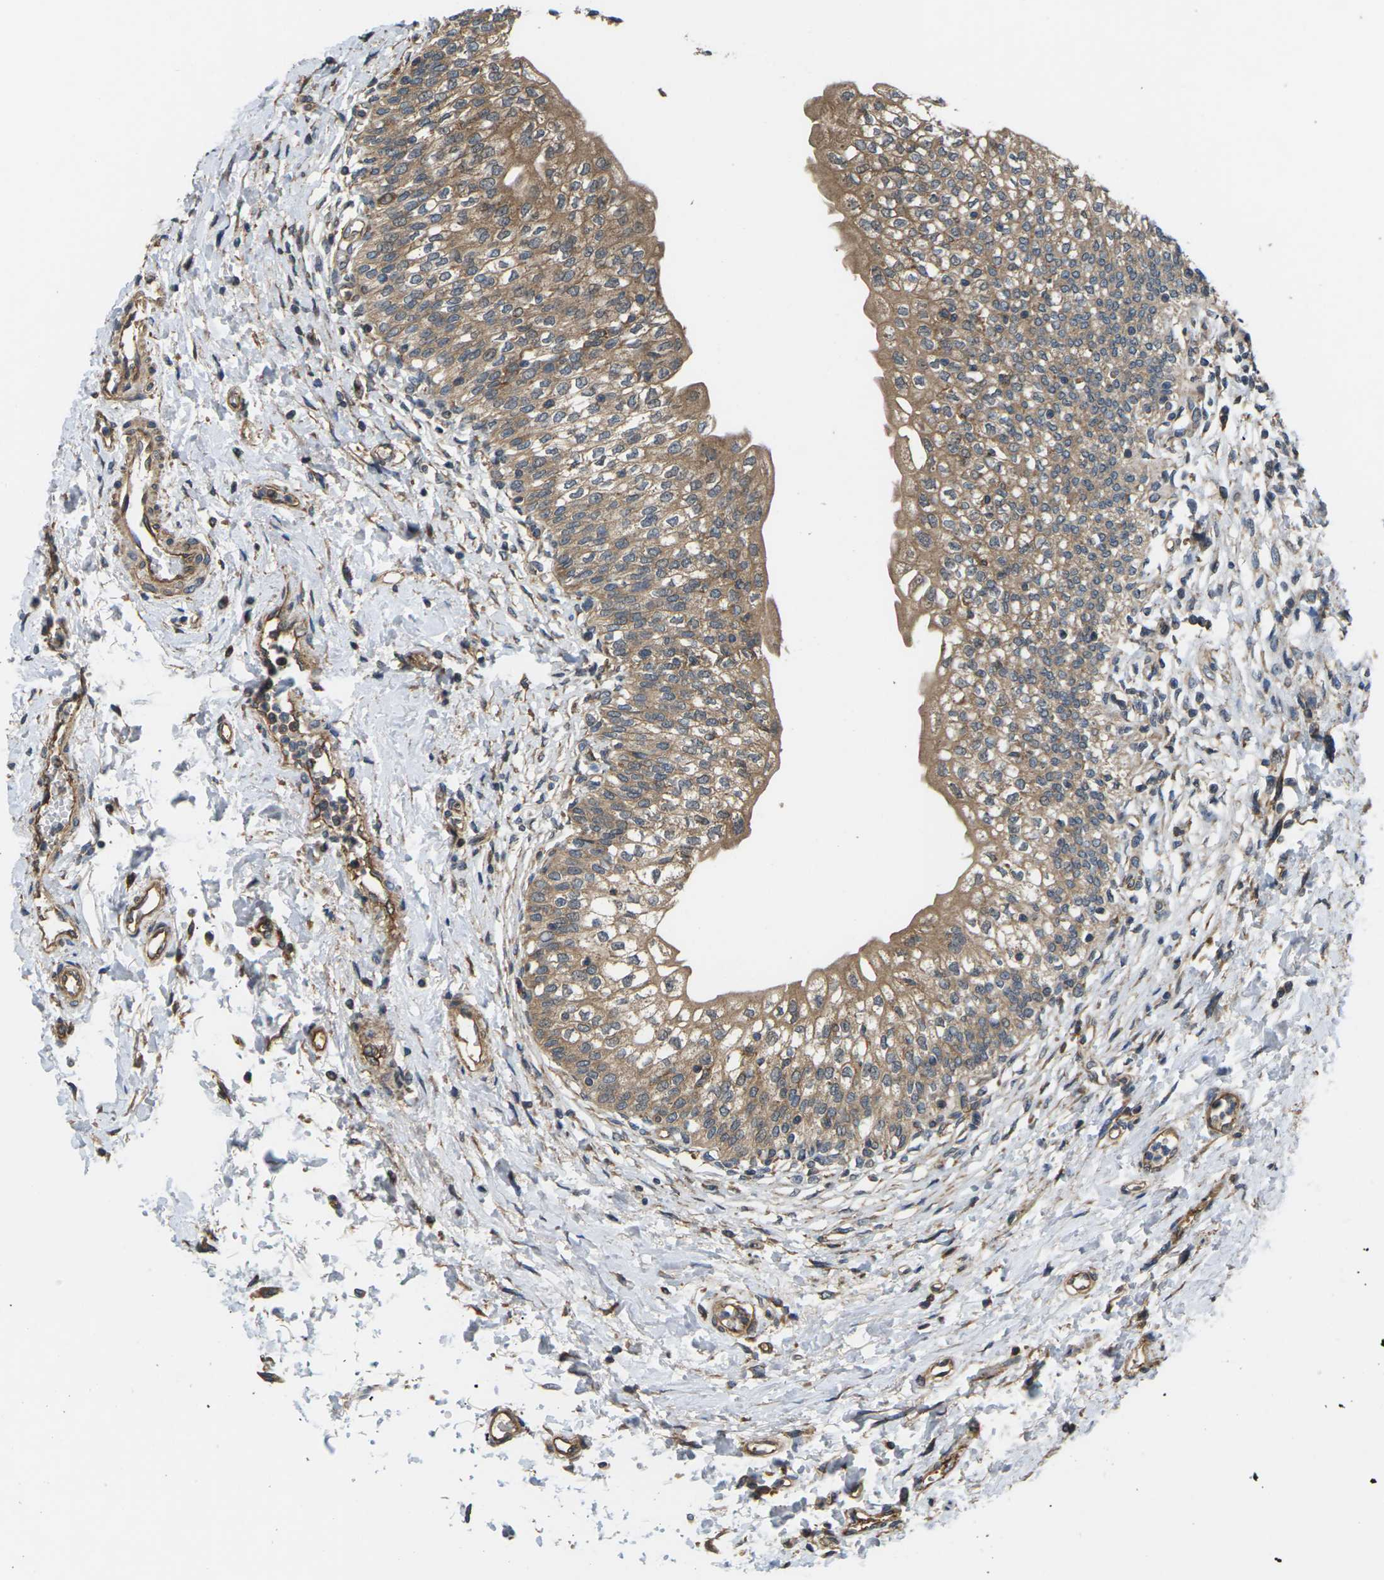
{"staining": {"intensity": "moderate", "quantity": ">75%", "location": "cytoplasmic/membranous"}, "tissue": "urinary bladder", "cell_type": "Urothelial cells", "image_type": "normal", "snomed": [{"axis": "morphology", "description": "Normal tissue, NOS"}, {"axis": "topography", "description": "Urinary bladder"}], "caption": "Immunohistochemical staining of benign human urinary bladder exhibits >75% levels of moderate cytoplasmic/membranous protein positivity in approximately >75% of urothelial cells. (DAB (3,3'-diaminobenzidine) IHC, brown staining for protein, blue staining for nuclei).", "gene": "NRAS", "patient": {"sex": "male", "age": 55}}